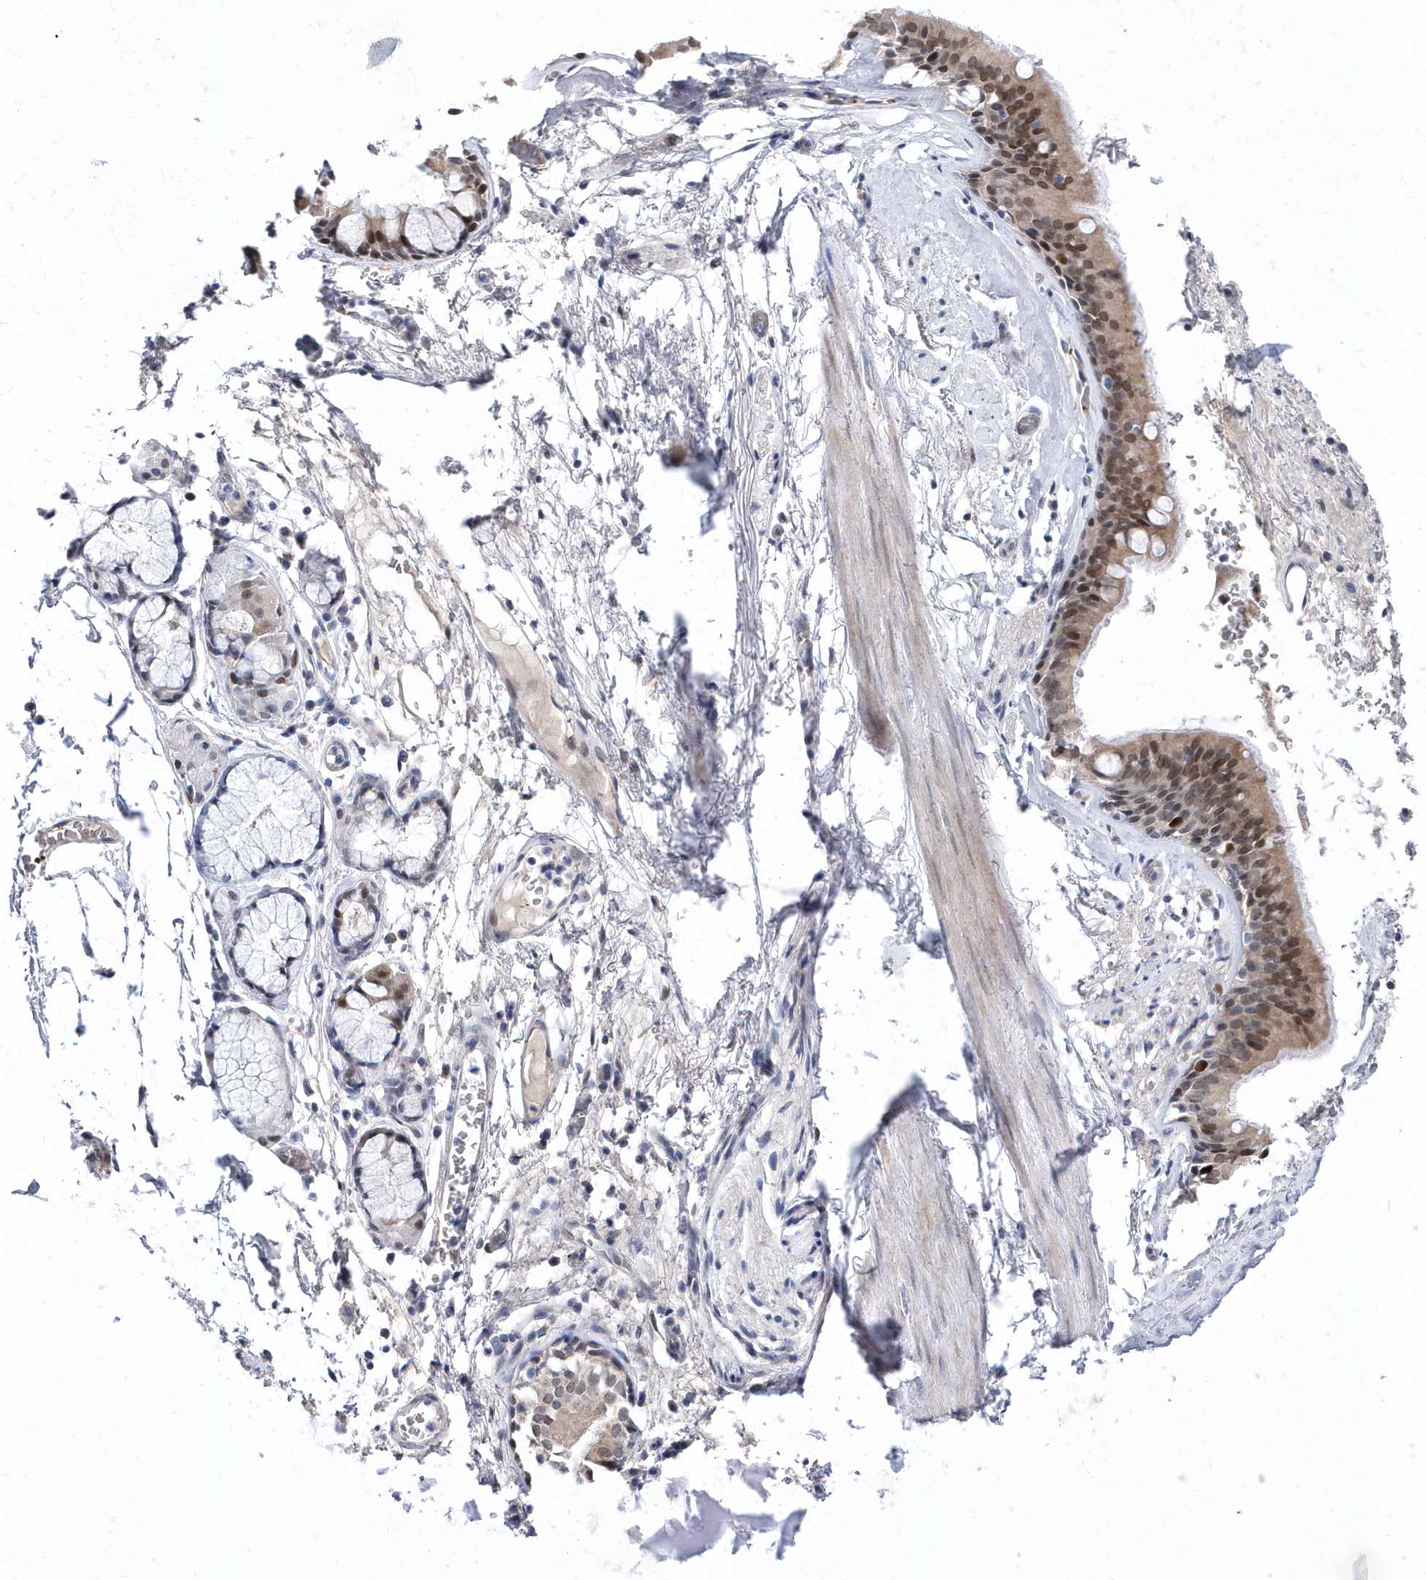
{"staining": {"intensity": "negative", "quantity": "none", "location": "none"}, "tissue": "adipose tissue", "cell_type": "Adipocytes", "image_type": "normal", "snomed": [{"axis": "morphology", "description": "Normal tissue, NOS"}, {"axis": "topography", "description": "Cartilage tissue"}], "caption": "This is an IHC histopathology image of normal adipose tissue. There is no positivity in adipocytes.", "gene": "ZNF875", "patient": {"sex": "female", "age": 63}}